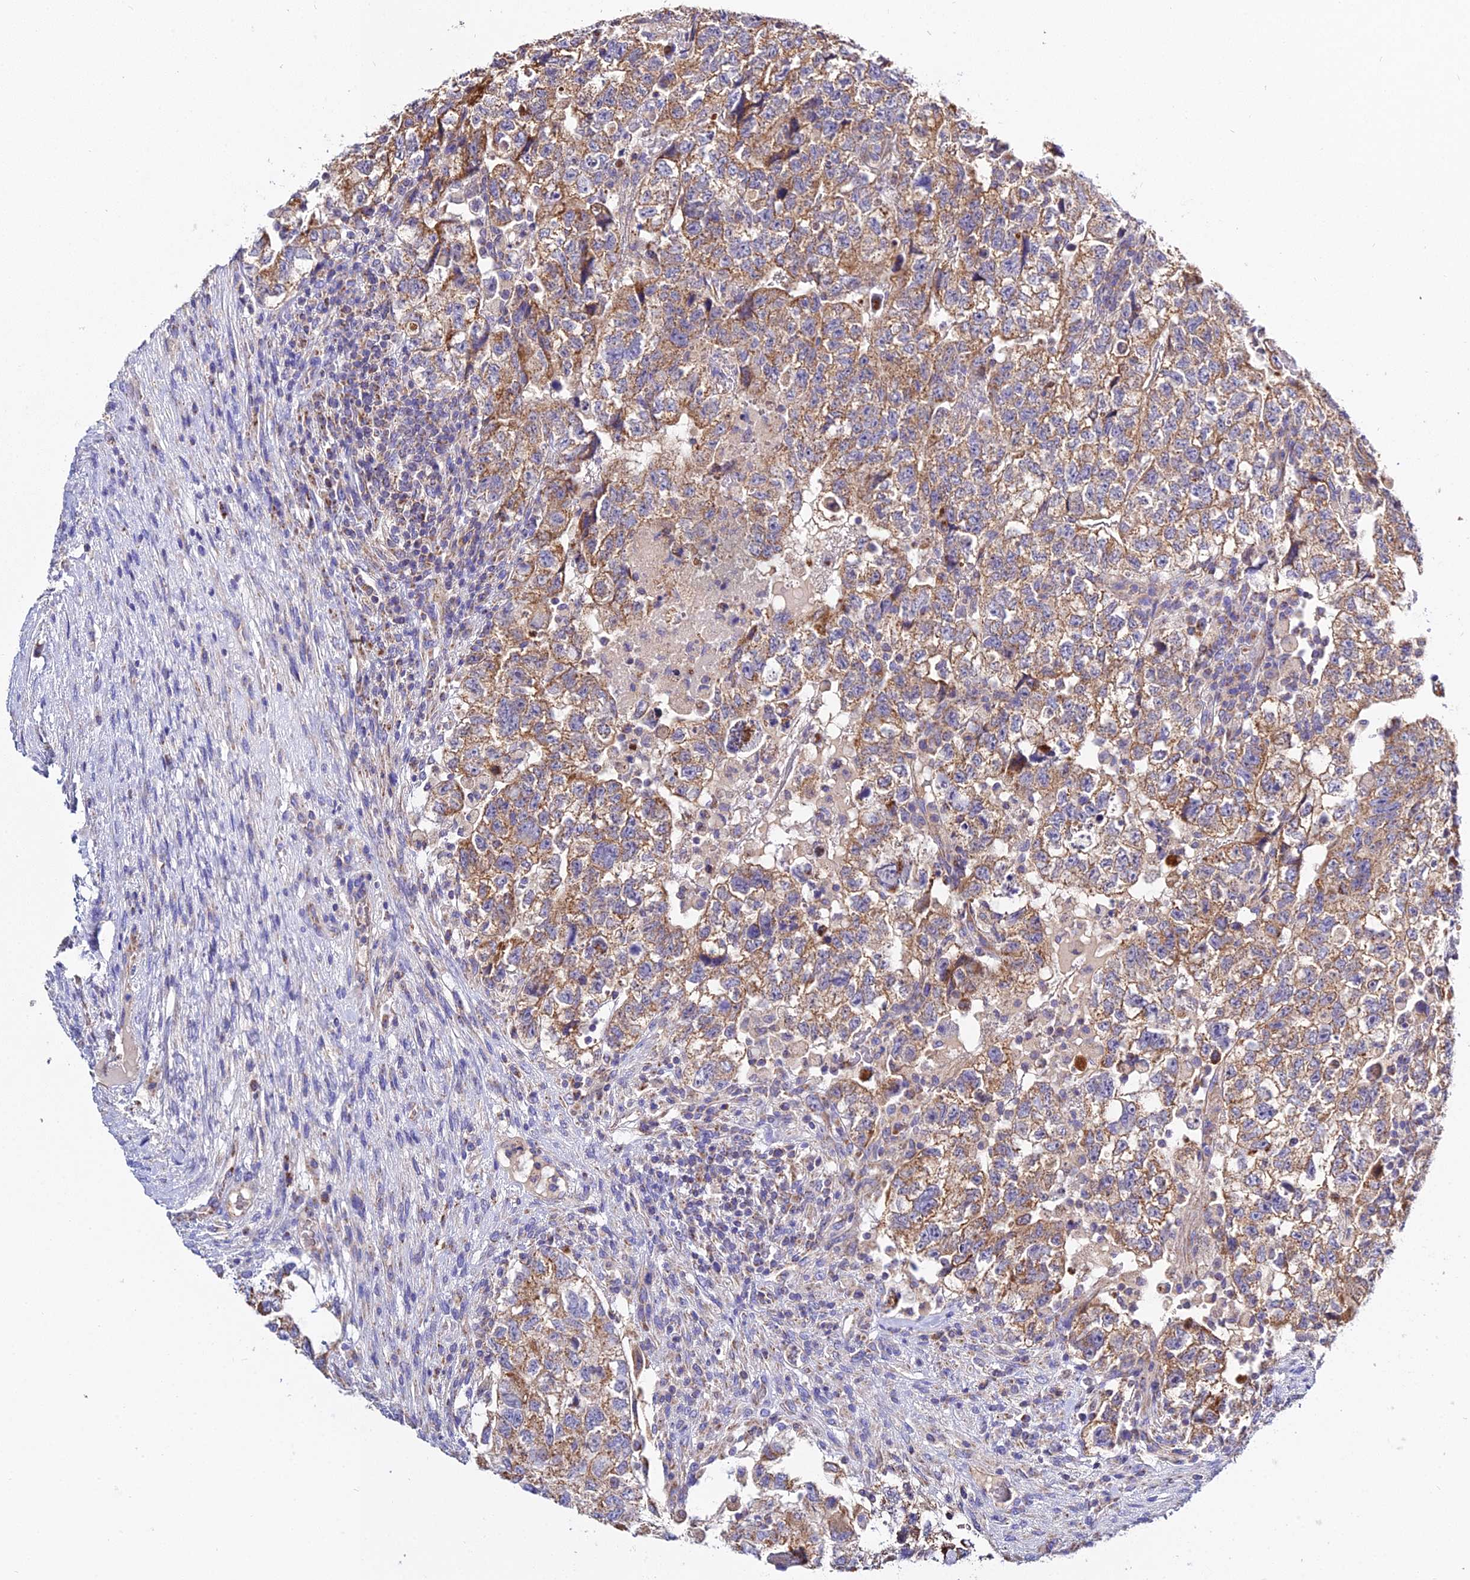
{"staining": {"intensity": "moderate", "quantity": ">75%", "location": "cytoplasmic/membranous"}, "tissue": "testis cancer", "cell_type": "Tumor cells", "image_type": "cancer", "snomed": [{"axis": "morphology", "description": "Normal tissue, NOS"}, {"axis": "morphology", "description": "Carcinoma, Embryonal, NOS"}, {"axis": "topography", "description": "Testis"}], "caption": "DAB immunohistochemical staining of human testis cancer demonstrates moderate cytoplasmic/membranous protein staining in approximately >75% of tumor cells.", "gene": "TYW5", "patient": {"sex": "male", "age": 36}}